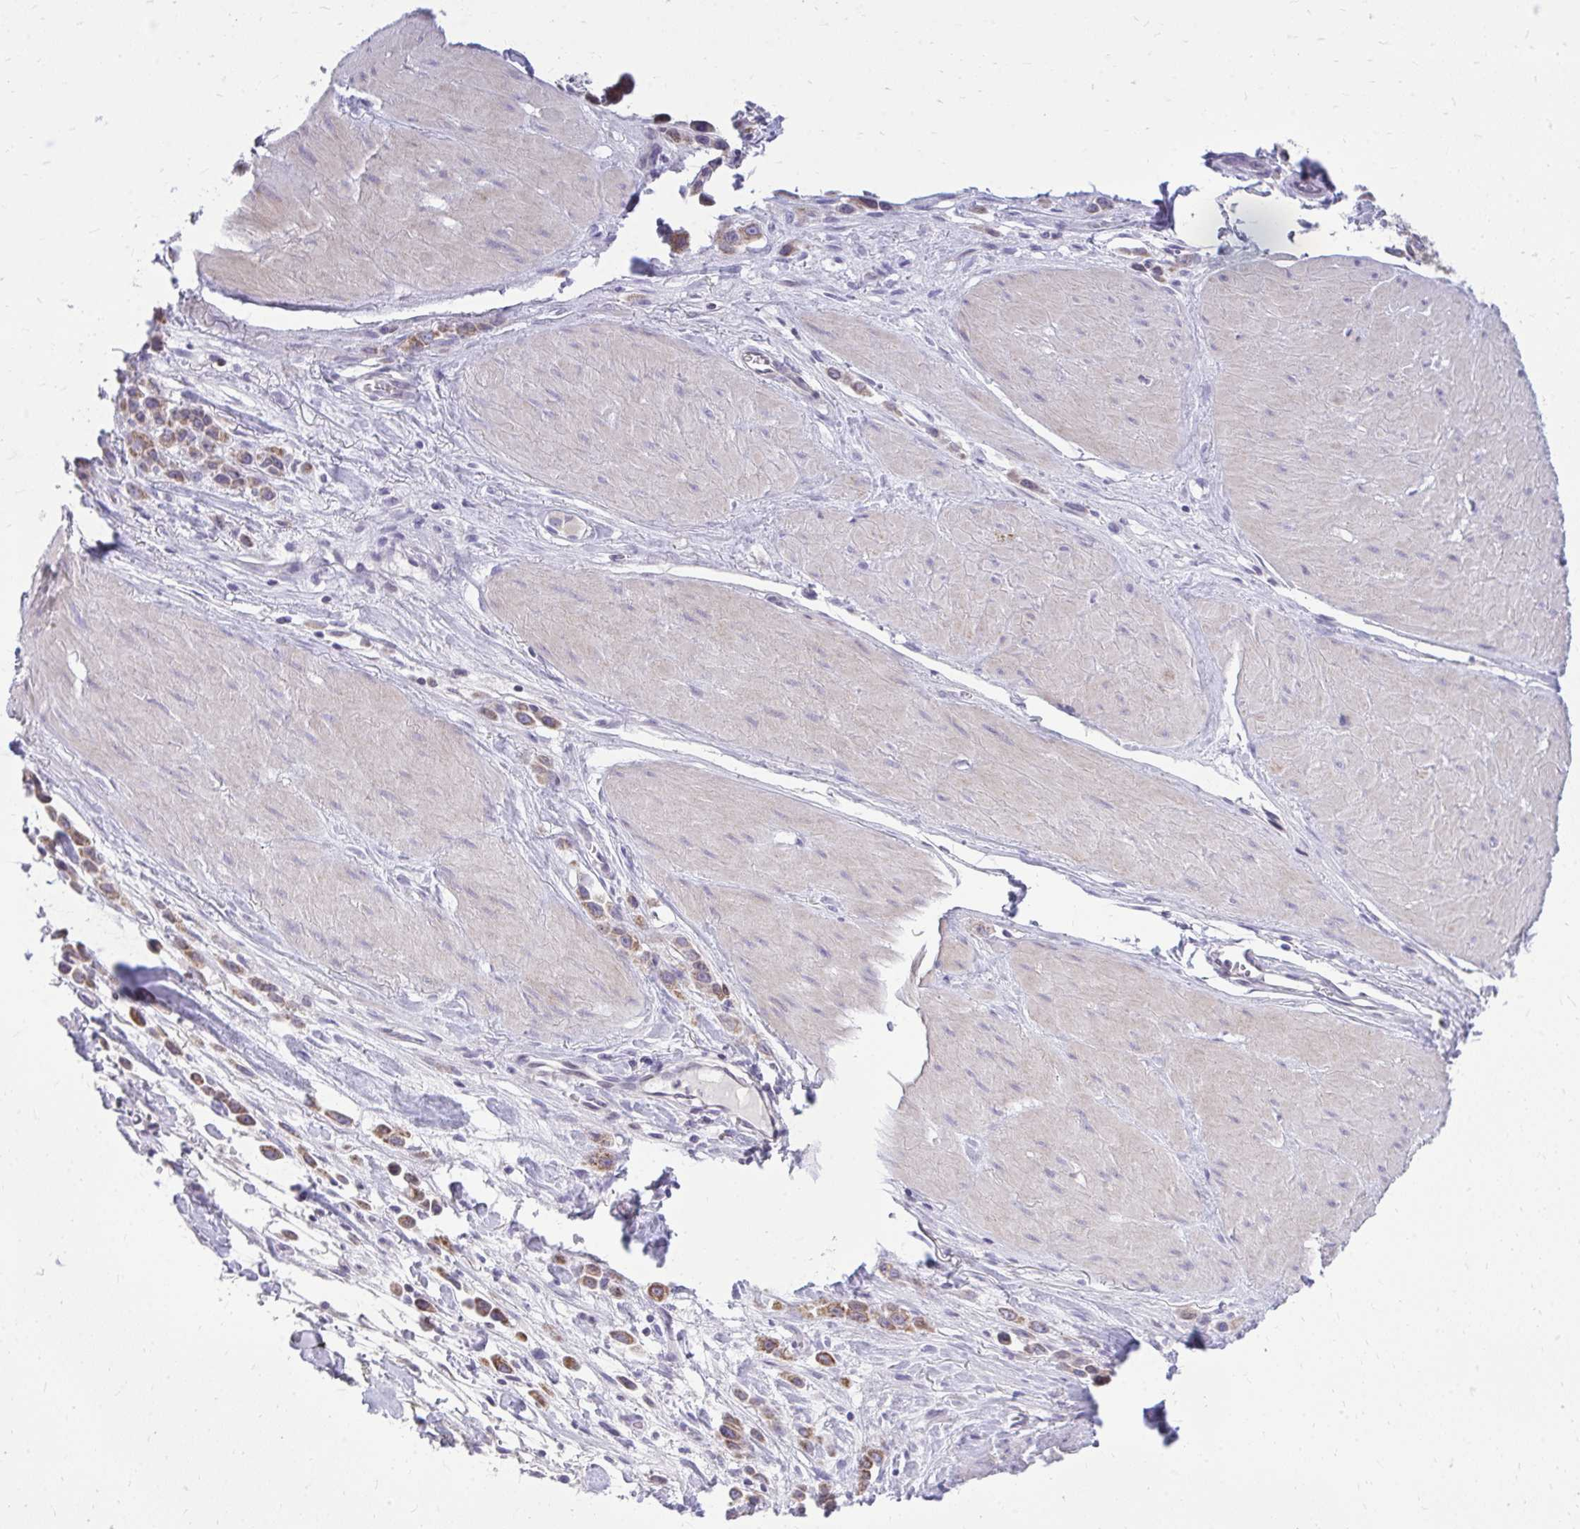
{"staining": {"intensity": "weak", "quantity": ">75%", "location": "cytoplasmic/membranous"}, "tissue": "stomach cancer", "cell_type": "Tumor cells", "image_type": "cancer", "snomed": [{"axis": "morphology", "description": "Adenocarcinoma, NOS"}, {"axis": "topography", "description": "Stomach"}], "caption": "Adenocarcinoma (stomach) stained with DAB IHC exhibits low levels of weak cytoplasmic/membranous positivity in approximately >75% of tumor cells.", "gene": "RPS6KA2", "patient": {"sex": "male", "age": 47}}